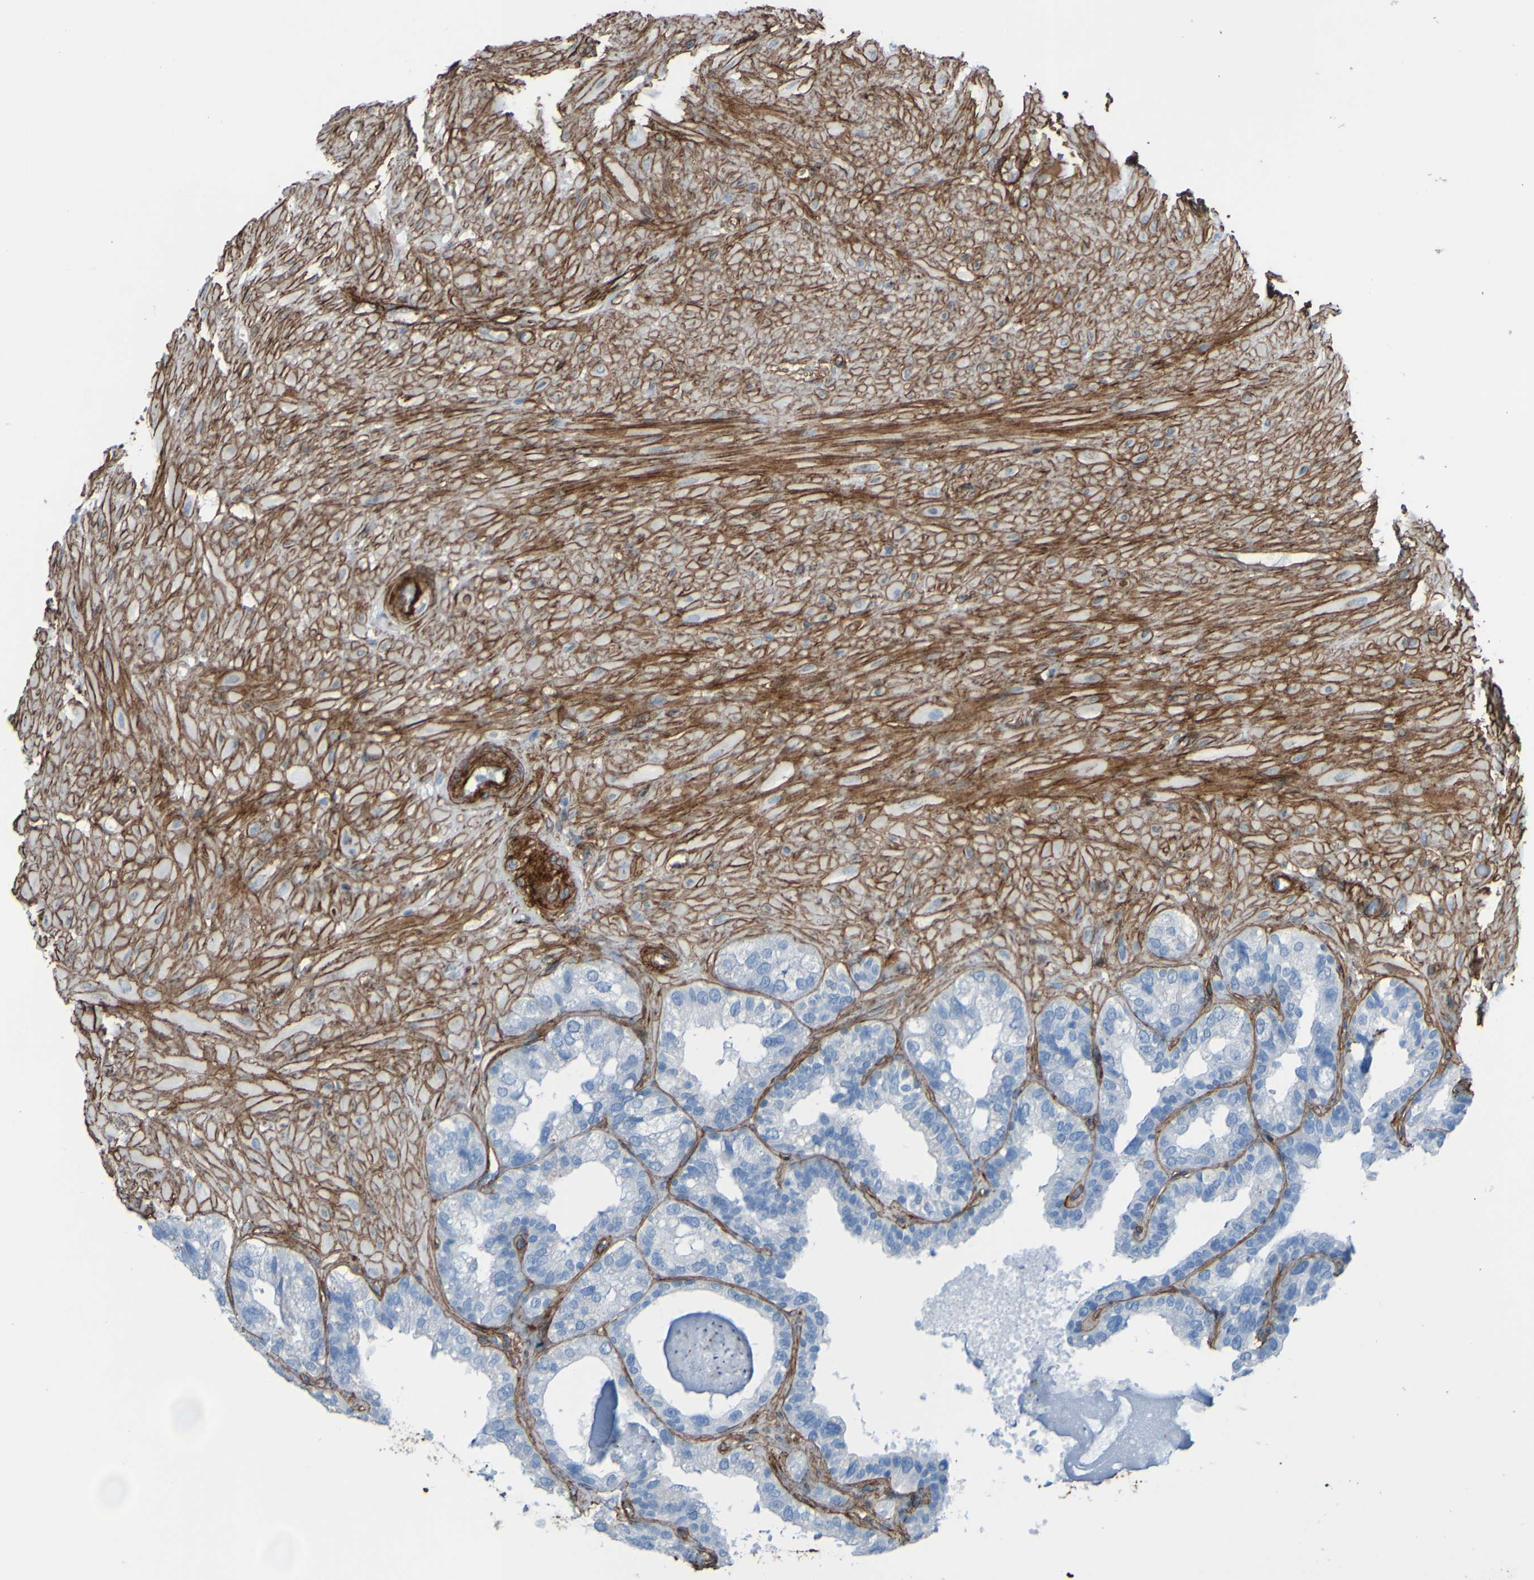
{"staining": {"intensity": "negative", "quantity": "none", "location": "none"}, "tissue": "seminal vesicle", "cell_type": "Glandular cells", "image_type": "normal", "snomed": [{"axis": "morphology", "description": "Normal tissue, NOS"}, {"axis": "topography", "description": "Seminal veicle"}], "caption": "The photomicrograph displays no significant expression in glandular cells of seminal vesicle.", "gene": "COL4A2", "patient": {"sex": "male", "age": 68}}